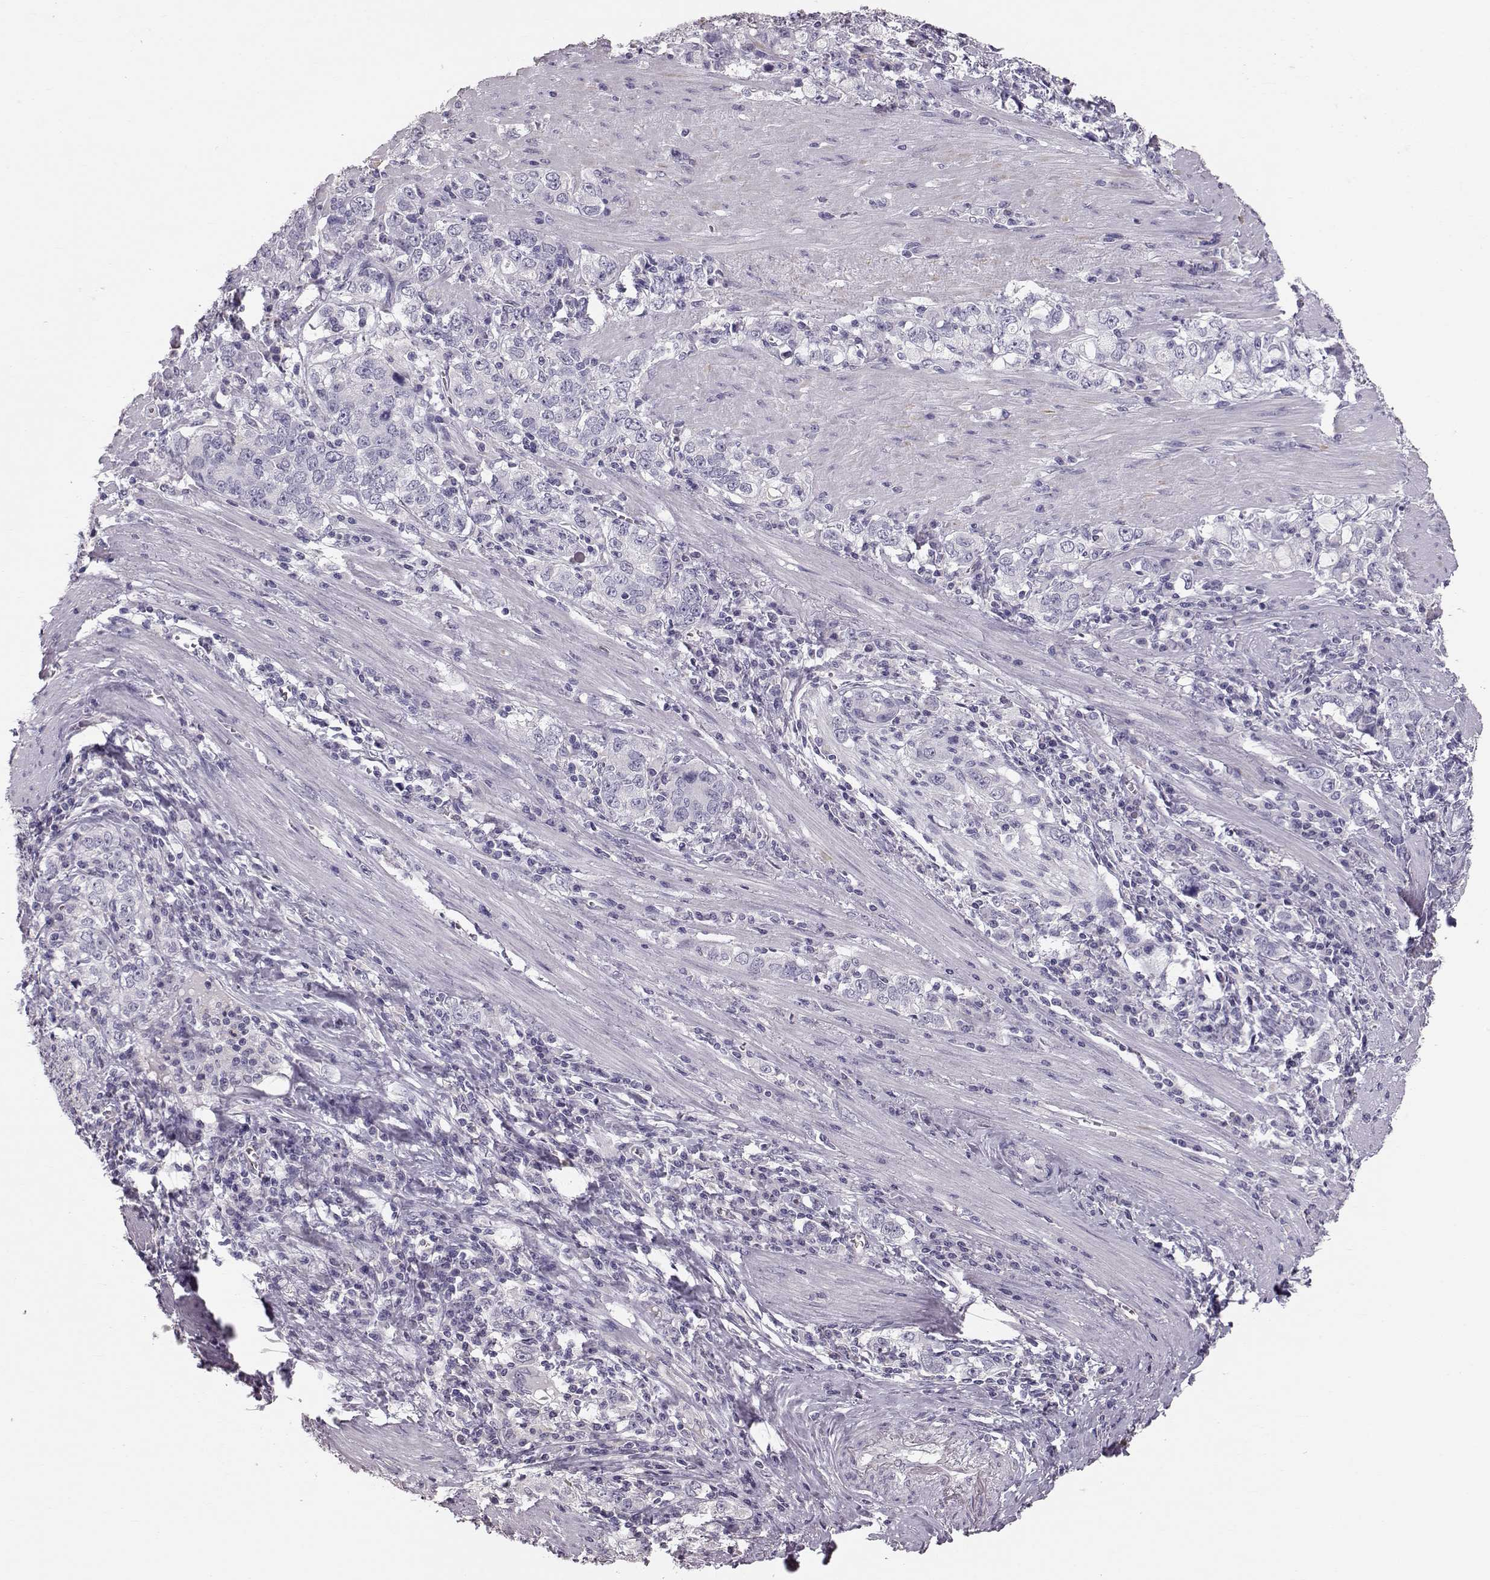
{"staining": {"intensity": "negative", "quantity": "none", "location": "none"}, "tissue": "stomach cancer", "cell_type": "Tumor cells", "image_type": "cancer", "snomed": [{"axis": "morphology", "description": "Adenocarcinoma, NOS"}, {"axis": "topography", "description": "Stomach, lower"}], "caption": "The image shows no significant expression in tumor cells of stomach cancer. (DAB IHC visualized using brightfield microscopy, high magnification).", "gene": "POU1F1", "patient": {"sex": "female", "age": 72}}